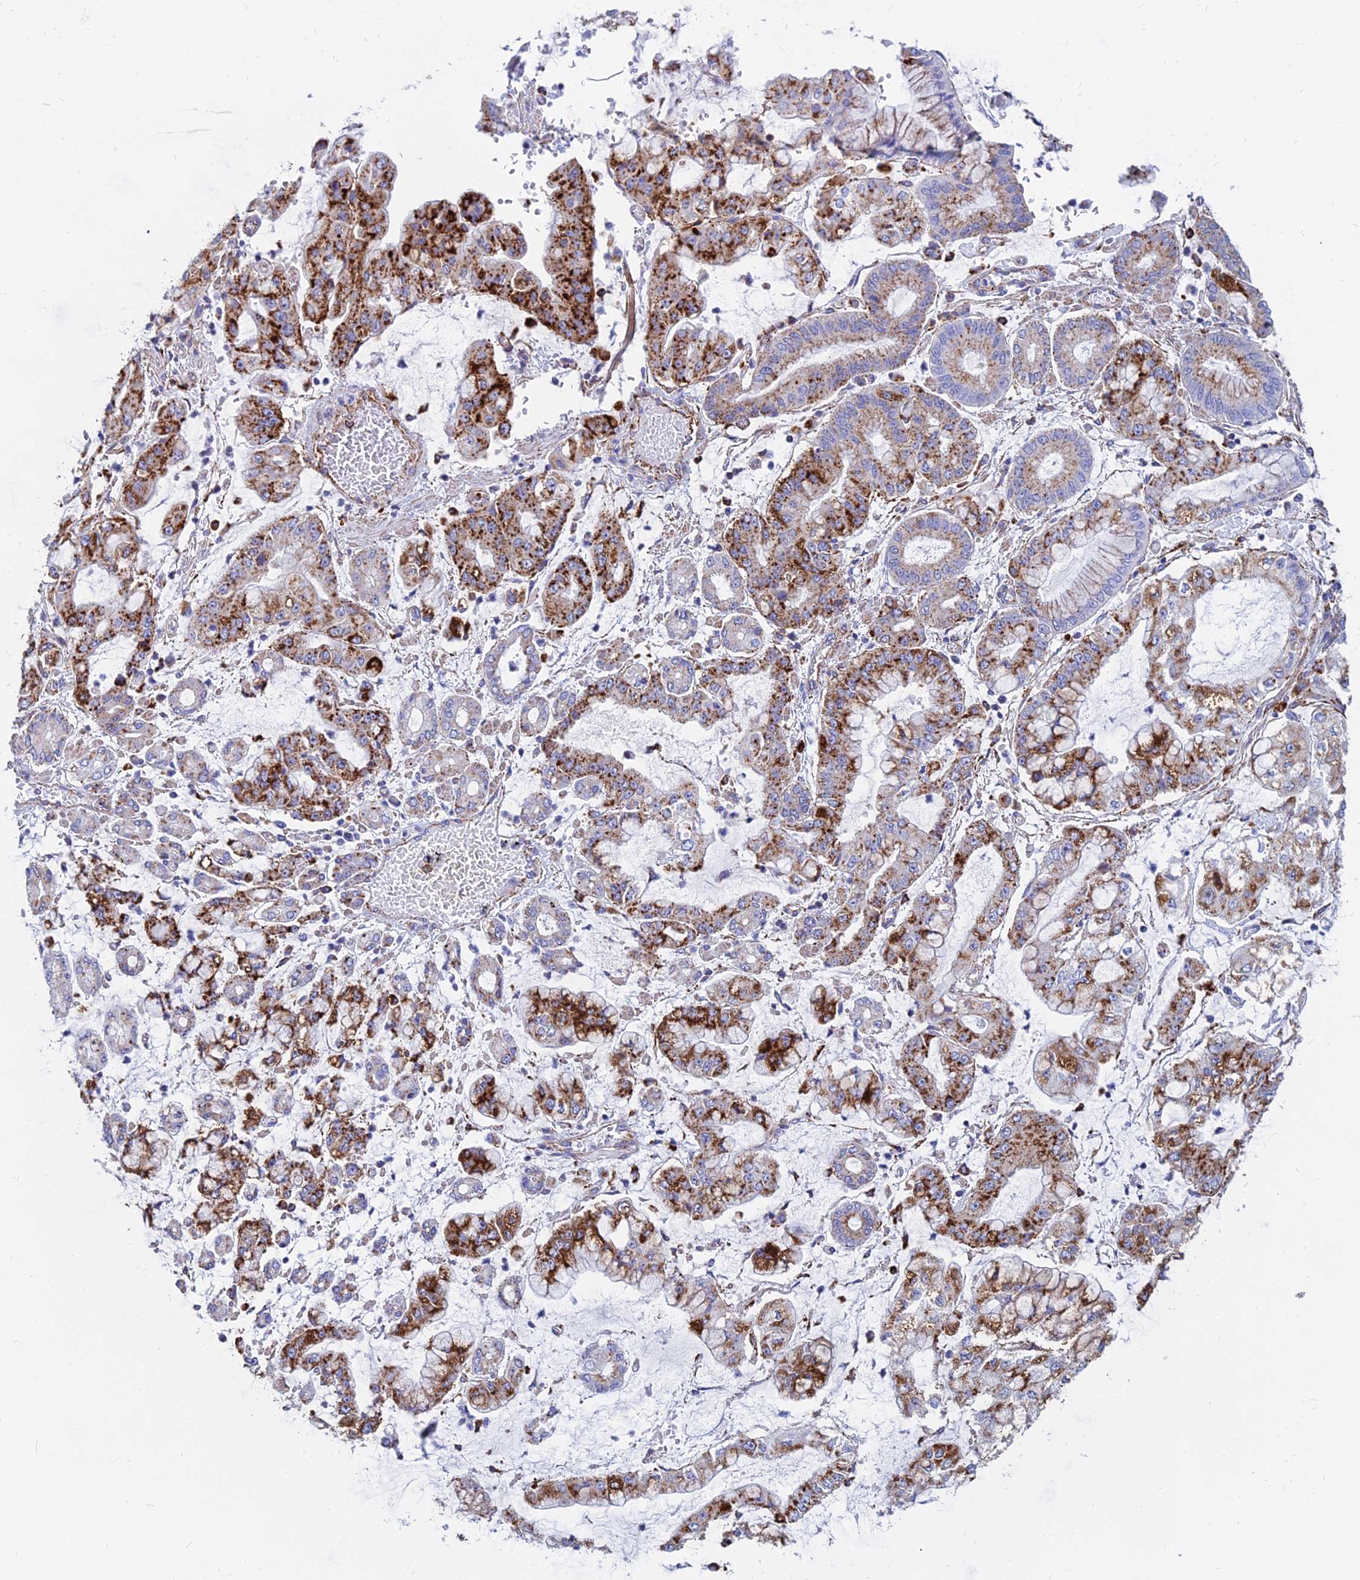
{"staining": {"intensity": "strong", "quantity": ">75%", "location": "cytoplasmic/membranous"}, "tissue": "stomach cancer", "cell_type": "Tumor cells", "image_type": "cancer", "snomed": [{"axis": "morphology", "description": "Adenocarcinoma, NOS"}, {"axis": "topography", "description": "Stomach"}], "caption": "DAB (3,3'-diaminobenzidine) immunohistochemical staining of stomach cancer (adenocarcinoma) demonstrates strong cytoplasmic/membranous protein staining in approximately >75% of tumor cells.", "gene": "SPNS1", "patient": {"sex": "male", "age": 76}}